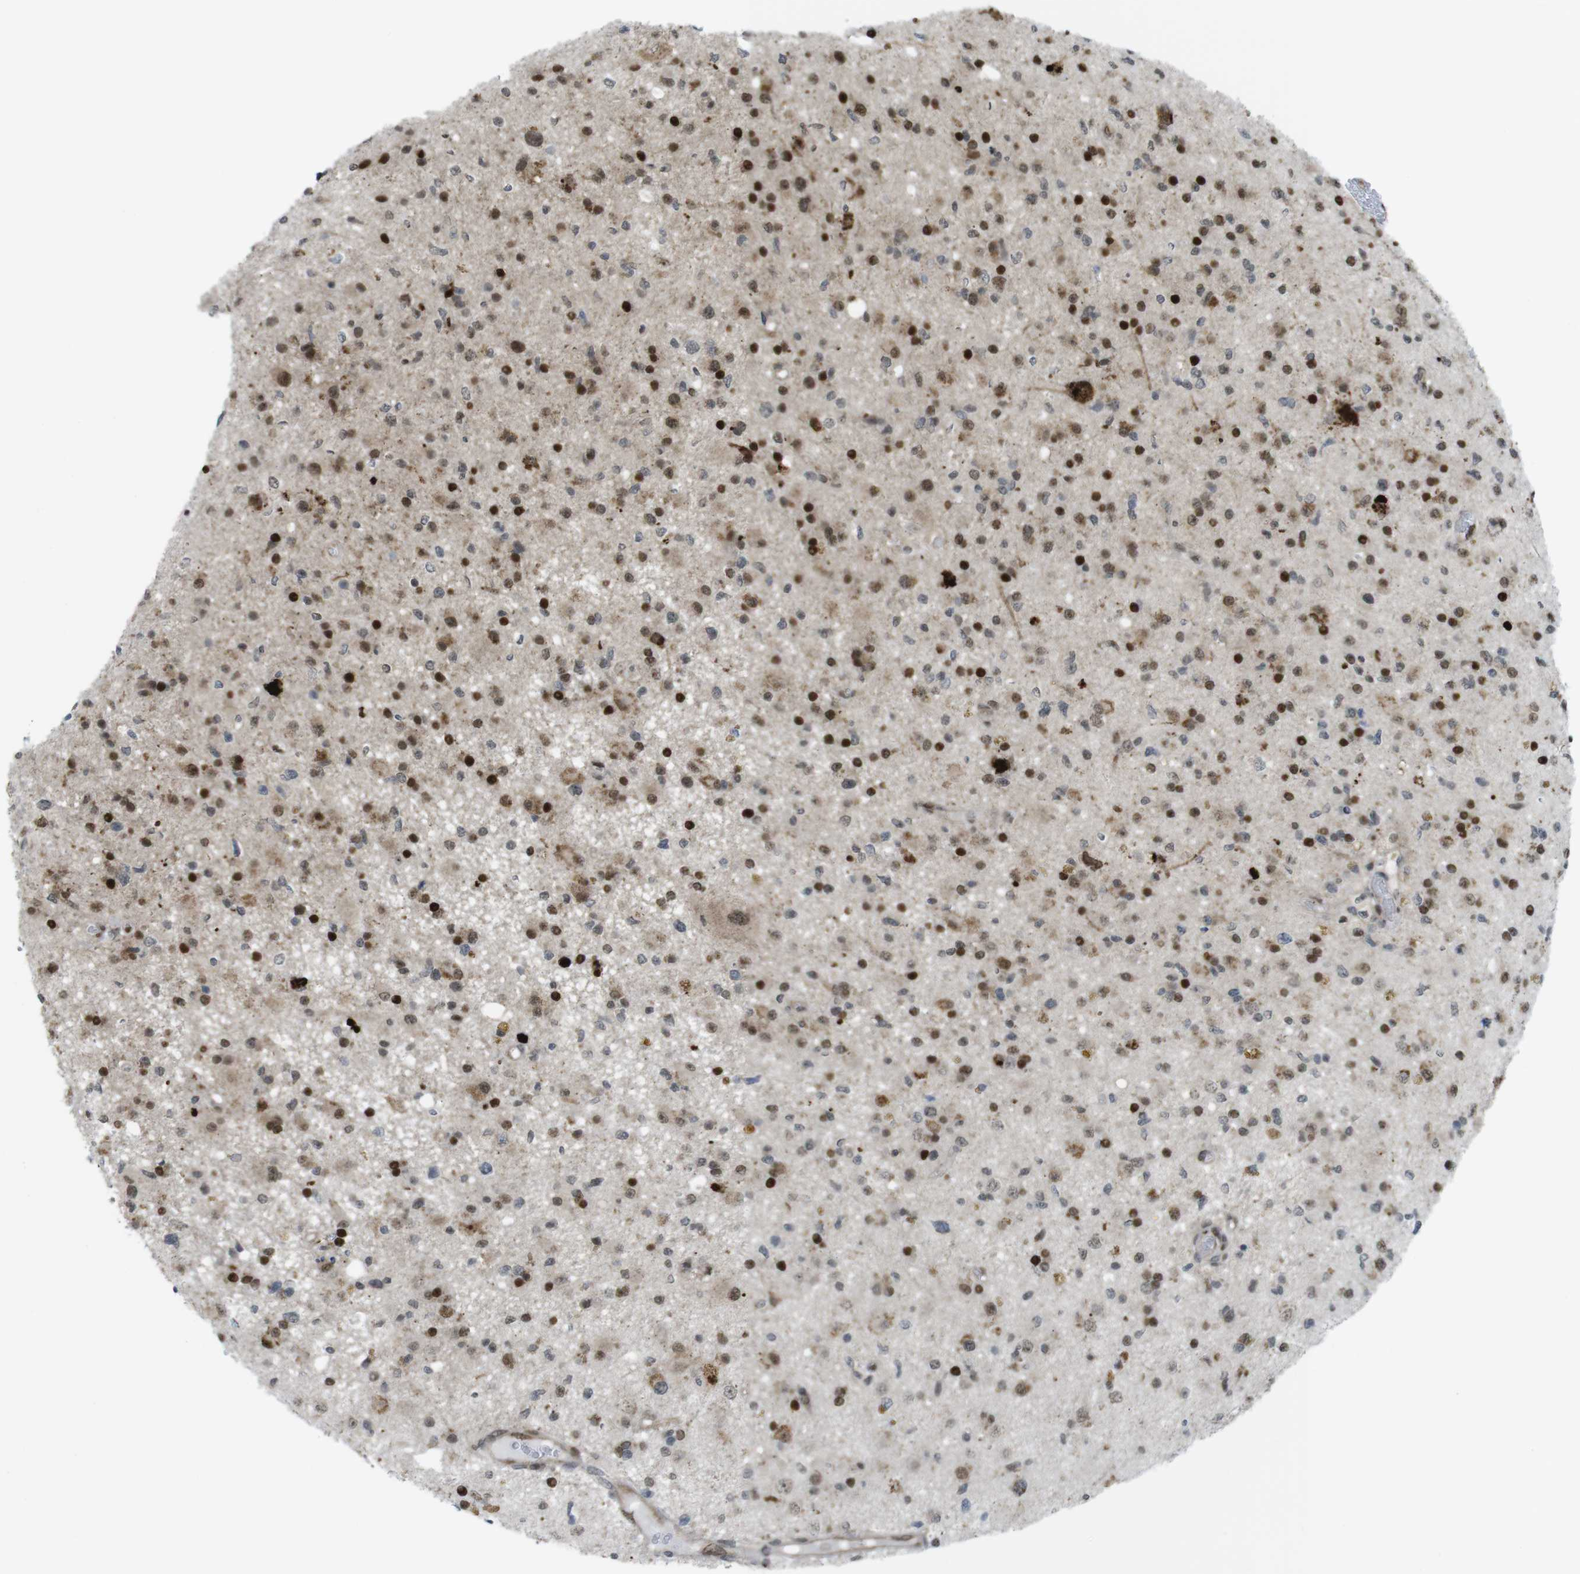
{"staining": {"intensity": "strong", "quantity": "25%-75%", "location": "nuclear"}, "tissue": "glioma", "cell_type": "Tumor cells", "image_type": "cancer", "snomed": [{"axis": "morphology", "description": "Glioma, malignant, High grade"}, {"axis": "topography", "description": "Brain"}], "caption": "This is a micrograph of immunohistochemistry staining of malignant glioma (high-grade), which shows strong staining in the nuclear of tumor cells.", "gene": "UBB", "patient": {"sex": "male", "age": 33}}